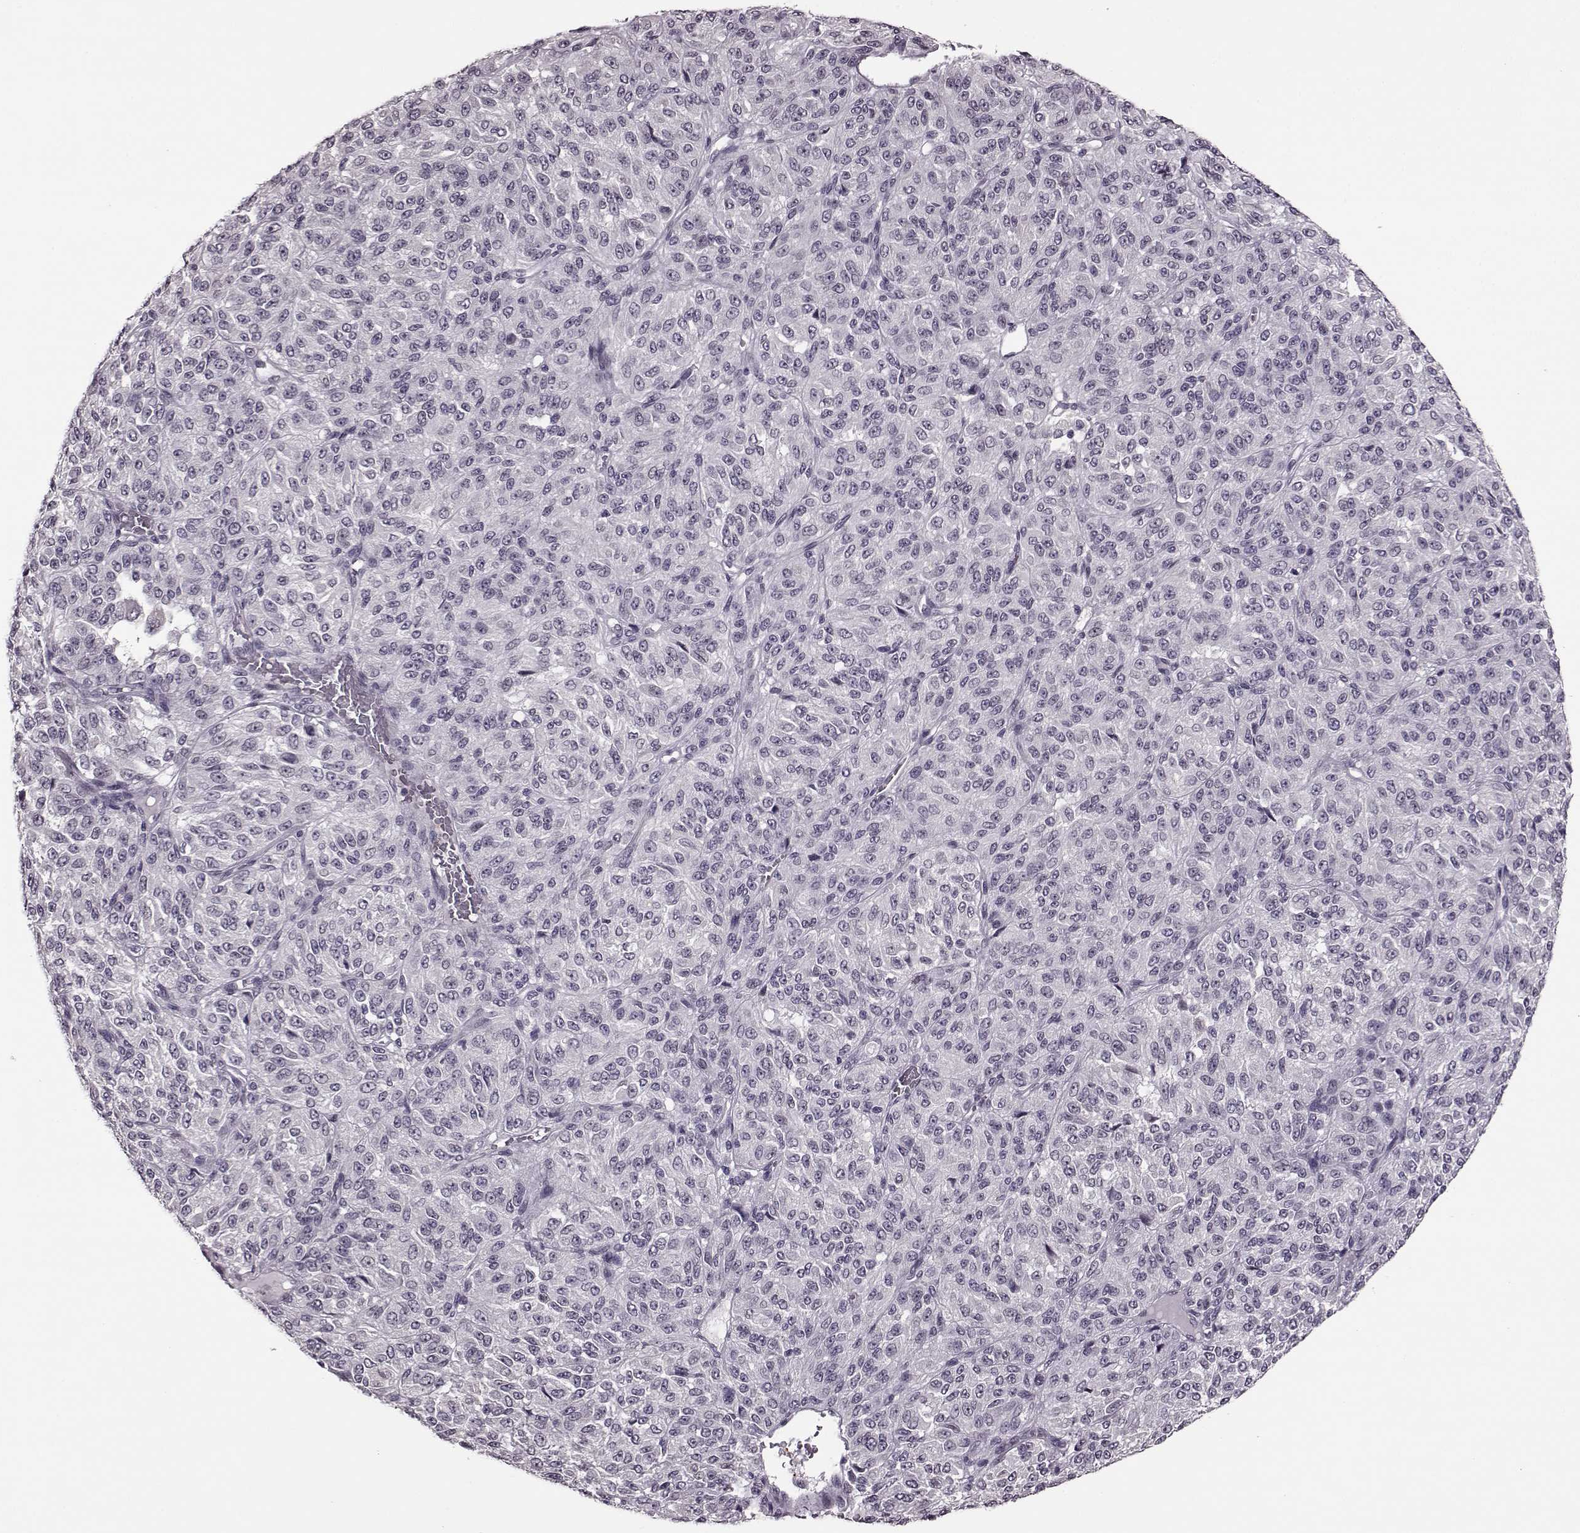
{"staining": {"intensity": "negative", "quantity": "none", "location": "none"}, "tissue": "melanoma", "cell_type": "Tumor cells", "image_type": "cancer", "snomed": [{"axis": "morphology", "description": "Malignant melanoma, Metastatic site"}, {"axis": "topography", "description": "Brain"}], "caption": "Image shows no significant protein staining in tumor cells of melanoma.", "gene": "STX1B", "patient": {"sex": "female", "age": 56}}